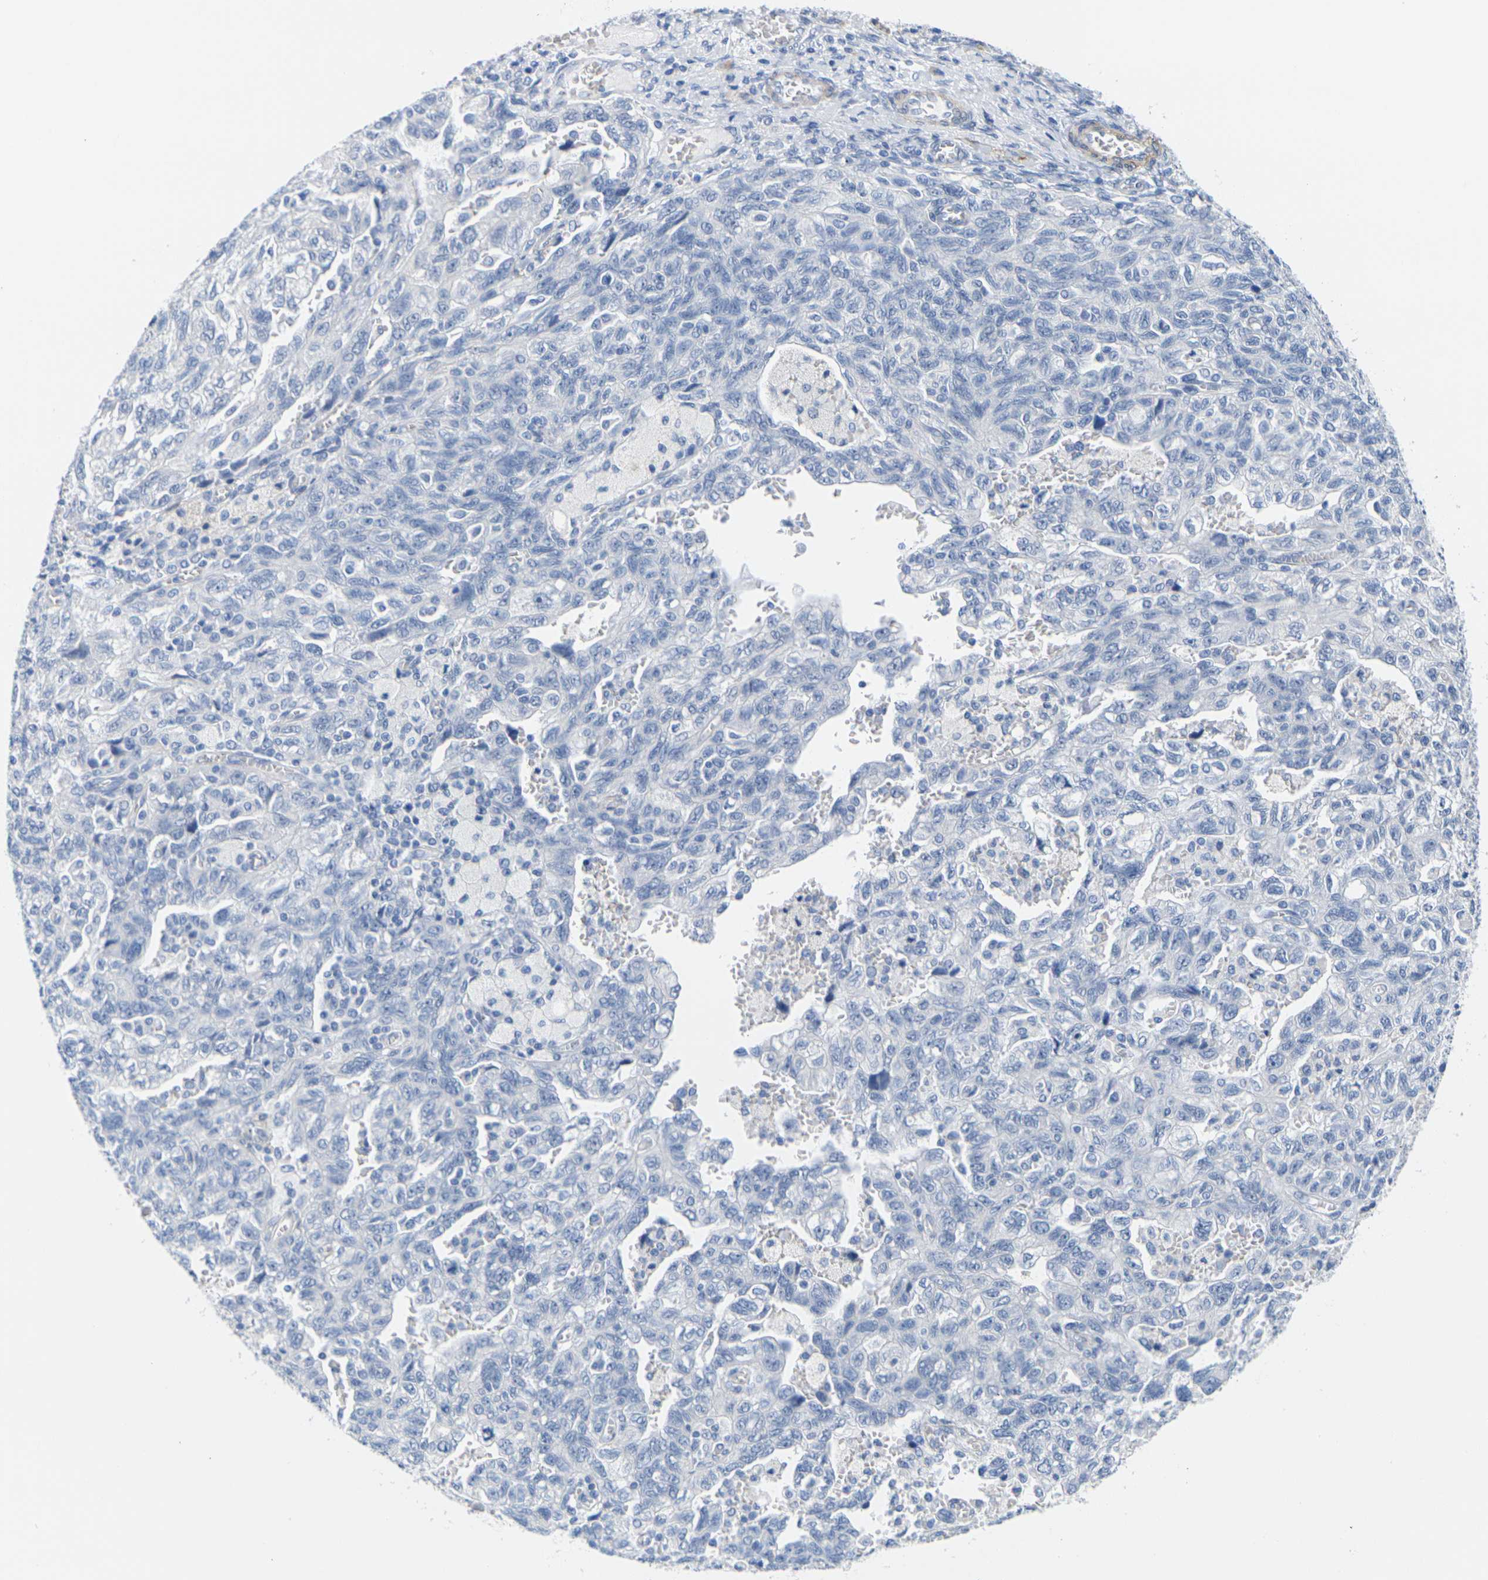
{"staining": {"intensity": "negative", "quantity": "none", "location": "none"}, "tissue": "ovarian cancer", "cell_type": "Tumor cells", "image_type": "cancer", "snomed": [{"axis": "morphology", "description": "Carcinoma, NOS"}, {"axis": "morphology", "description": "Cystadenocarcinoma, serous, NOS"}, {"axis": "topography", "description": "Ovary"}], "caption": "This photomicrograph is of carcinoma (ovarian) stained with immunohistochemistry (IHC) to label a protein in brown with the nuclei are counter-stained blue. There is no expression in tumor cells. (Stains: DAB immunohistochemistry with hematoxylin counter stain, Microscopy: brightfield microscopy at high magnification).", "gene": "CNN1", "patient": {"sex": "female", "age": 69}}